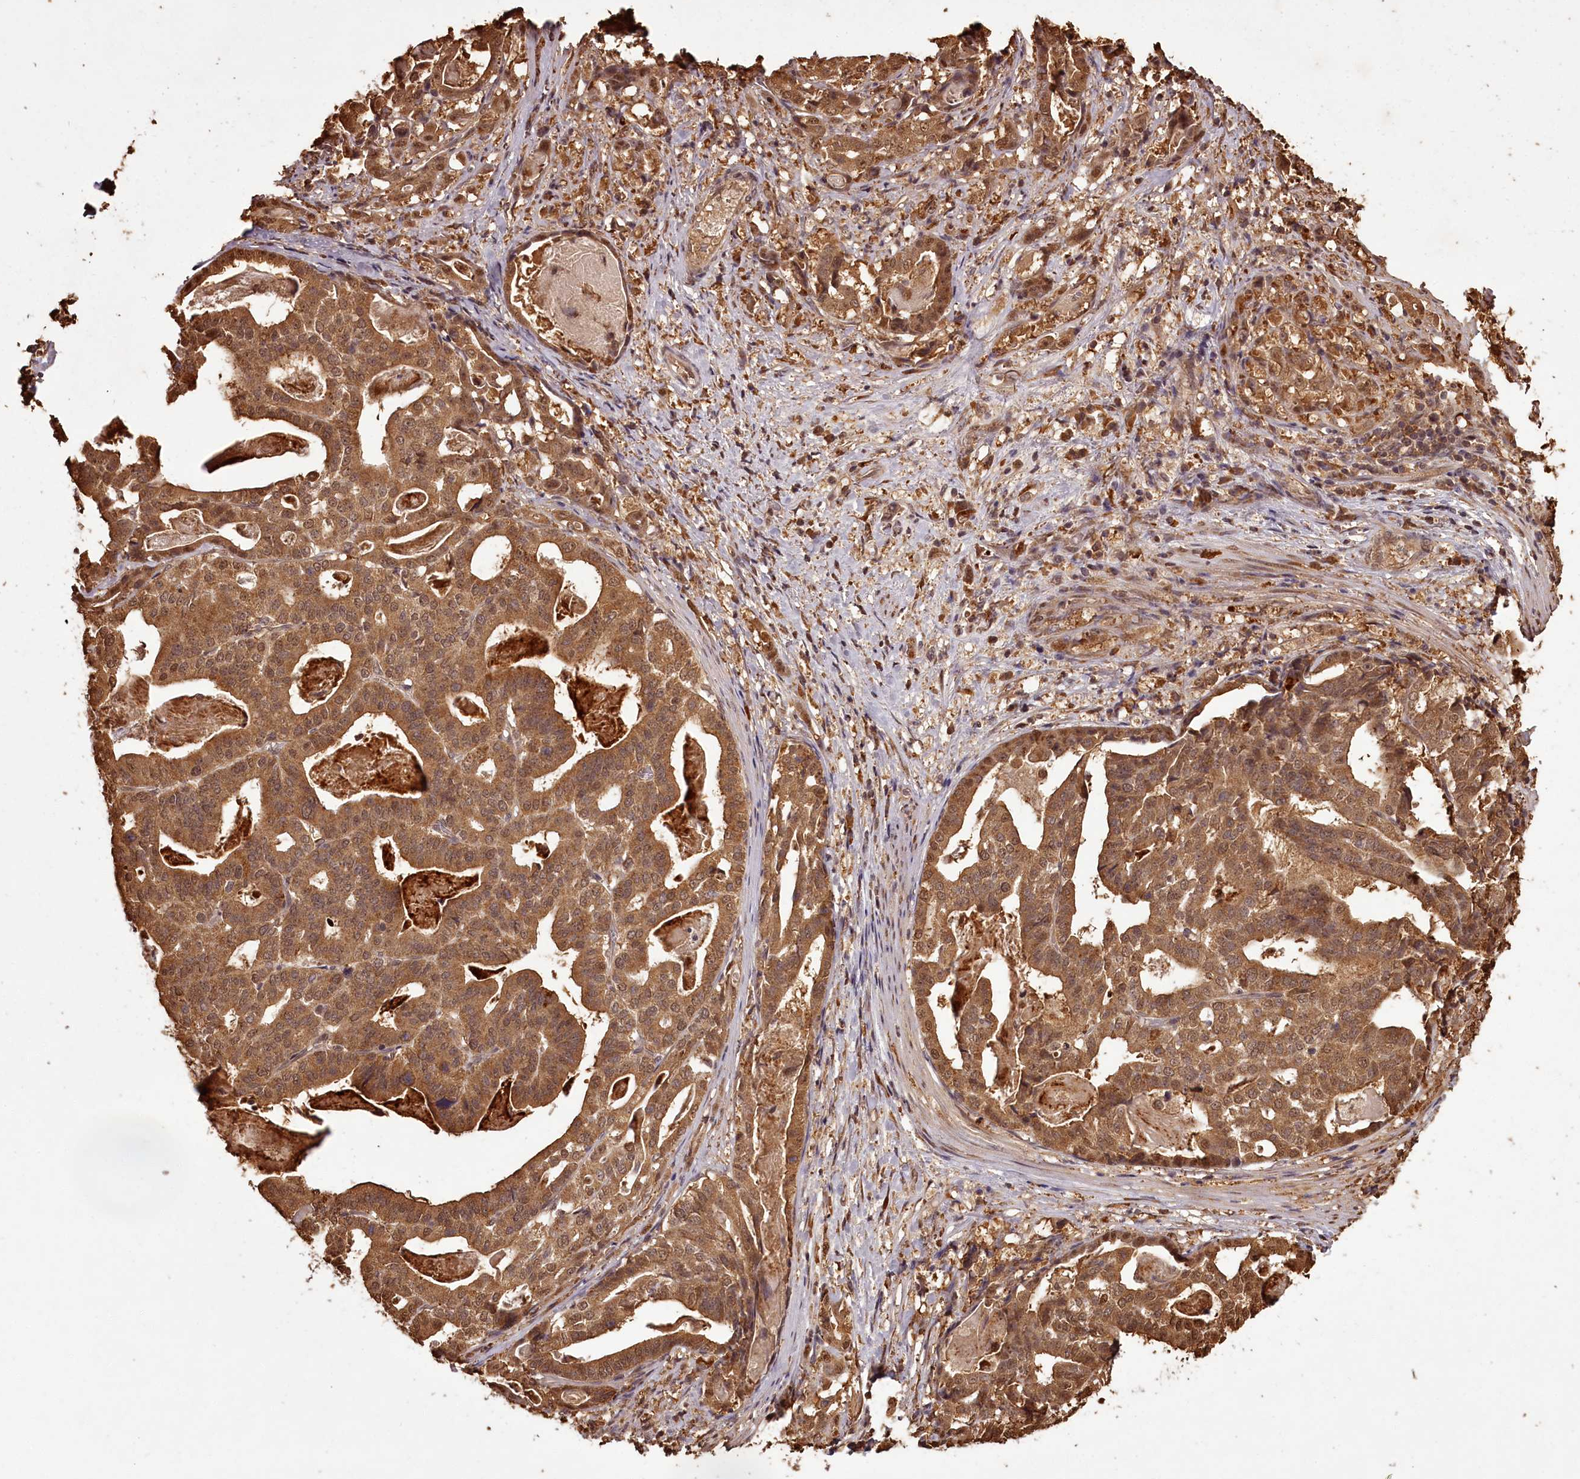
{"staining": {"intensity": "moderate", "quantity": ">75%", "location": "cytoplasmic/membranous,nuclear"}, "tissue": "stomach cancer", "cell_type": "Tumor cells", "image_type": "cancer", "snomed": [{"axis": "morphology", "description": "Adenocarcinoma, NOS"}, {"axis": "topography", "description": "Stomach"}], "caption": "Brown immunohistochemical staining in stomach adenocarcinoma shows moderate cytoplasmic/membranous and nuclear staining in approximately >75% of tumor cells.", "gene": "NPRL2", "patient": {"sex": "male", "age": 48}}